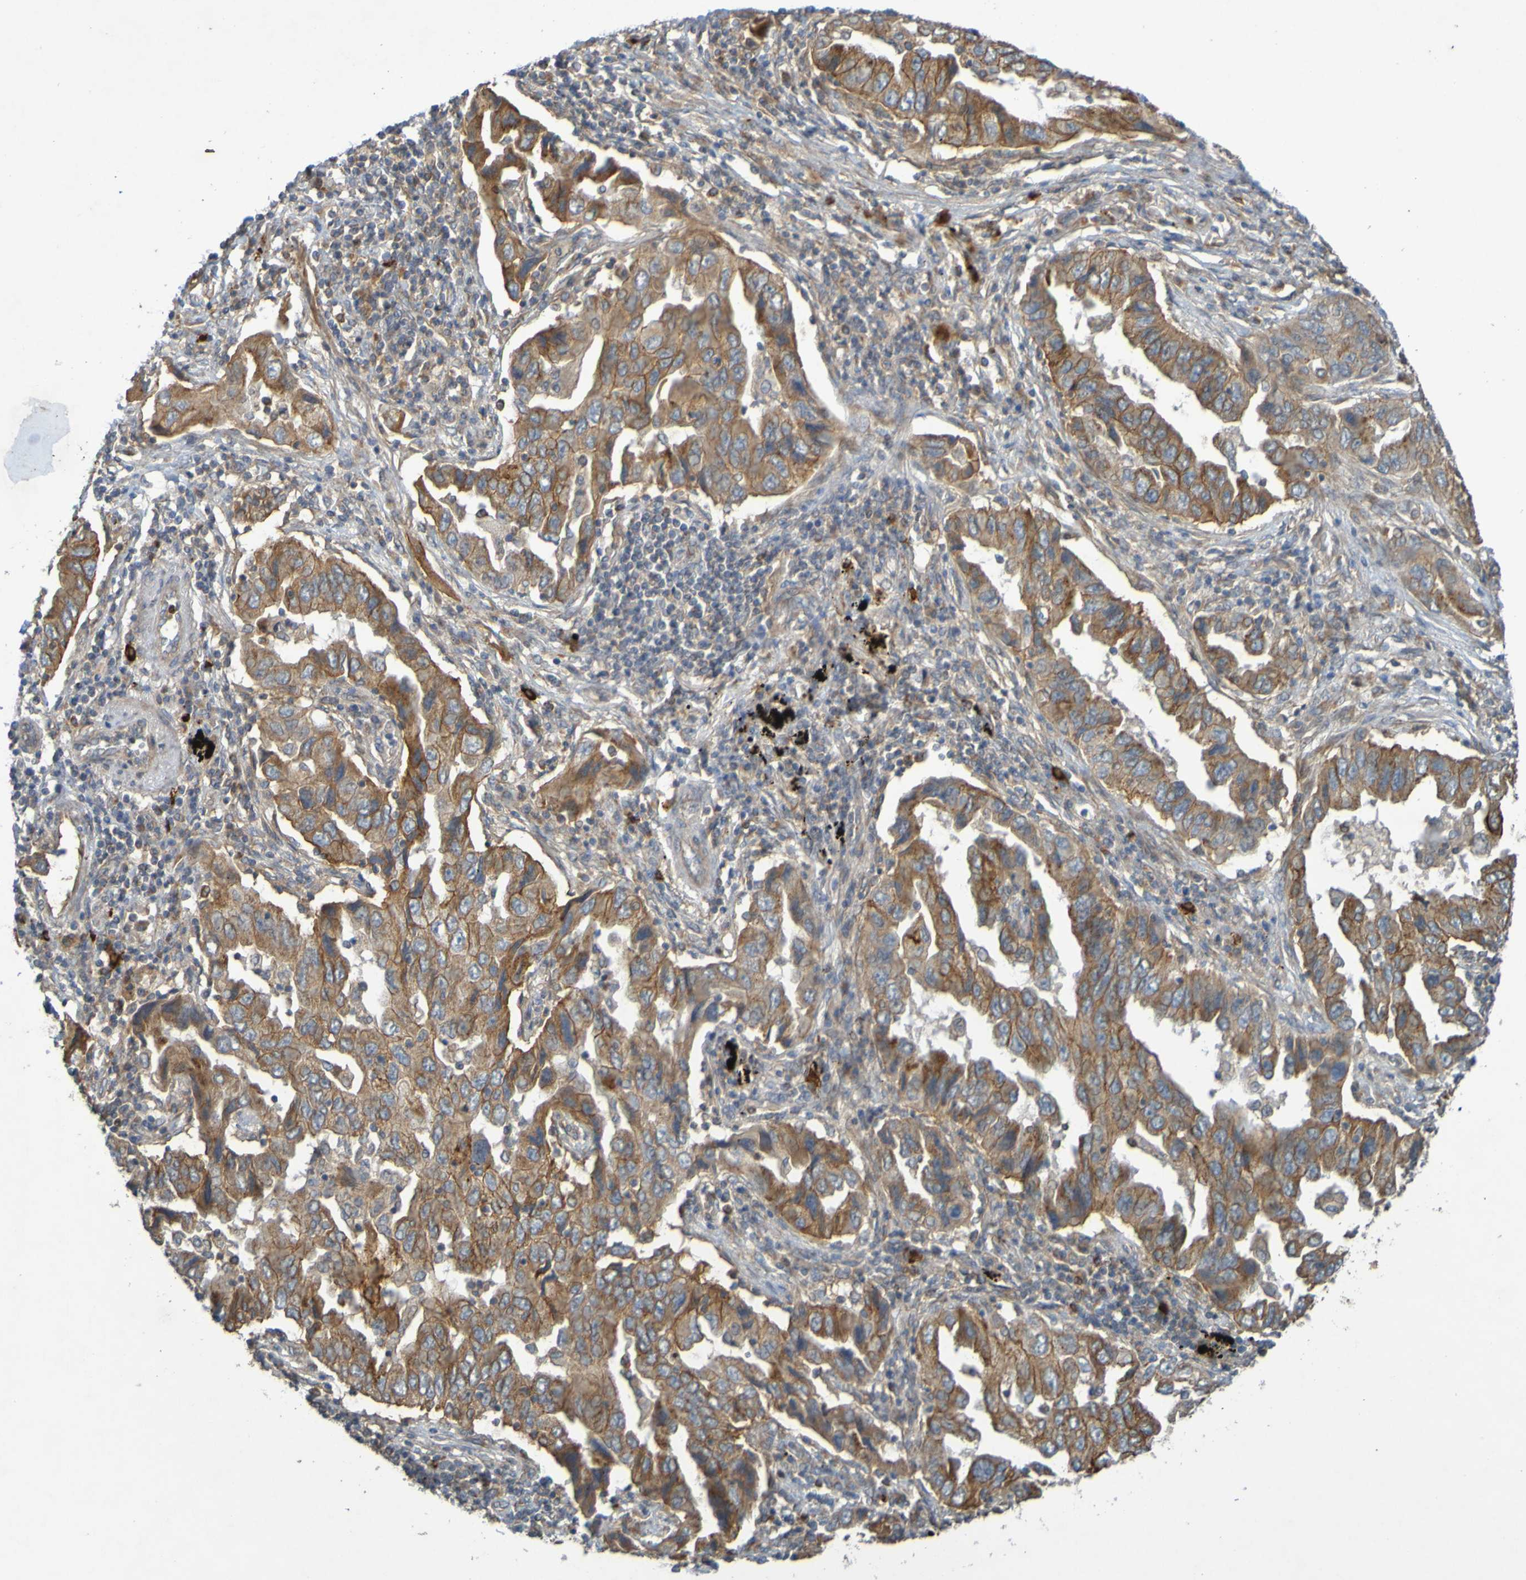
{"staining": {"intensity": "moderate", "quantity": ">75%", "location": "cytoplasmic/membranous"}, "tissue": "lung cancer", "cell_type": "Tumor cells", "image_type": "cancer", "snomed": [{"axis": "morphology", "description": "Adenocarcinoma, NOS"}, {"axis": "topography", "description": "Lung"}], "caption": "Immunohistochemical staining of lung cancer displays medium levels of moderate cytoplasmic/membranous protein positivity in about >75% of tumor cells. Using DAB (brown) and hematoxylin (blue) stains, captured at high magnification using brightfield microscopy.", "gene": "B3GAT2", "patient": {"sex": "female", "age": 65}}